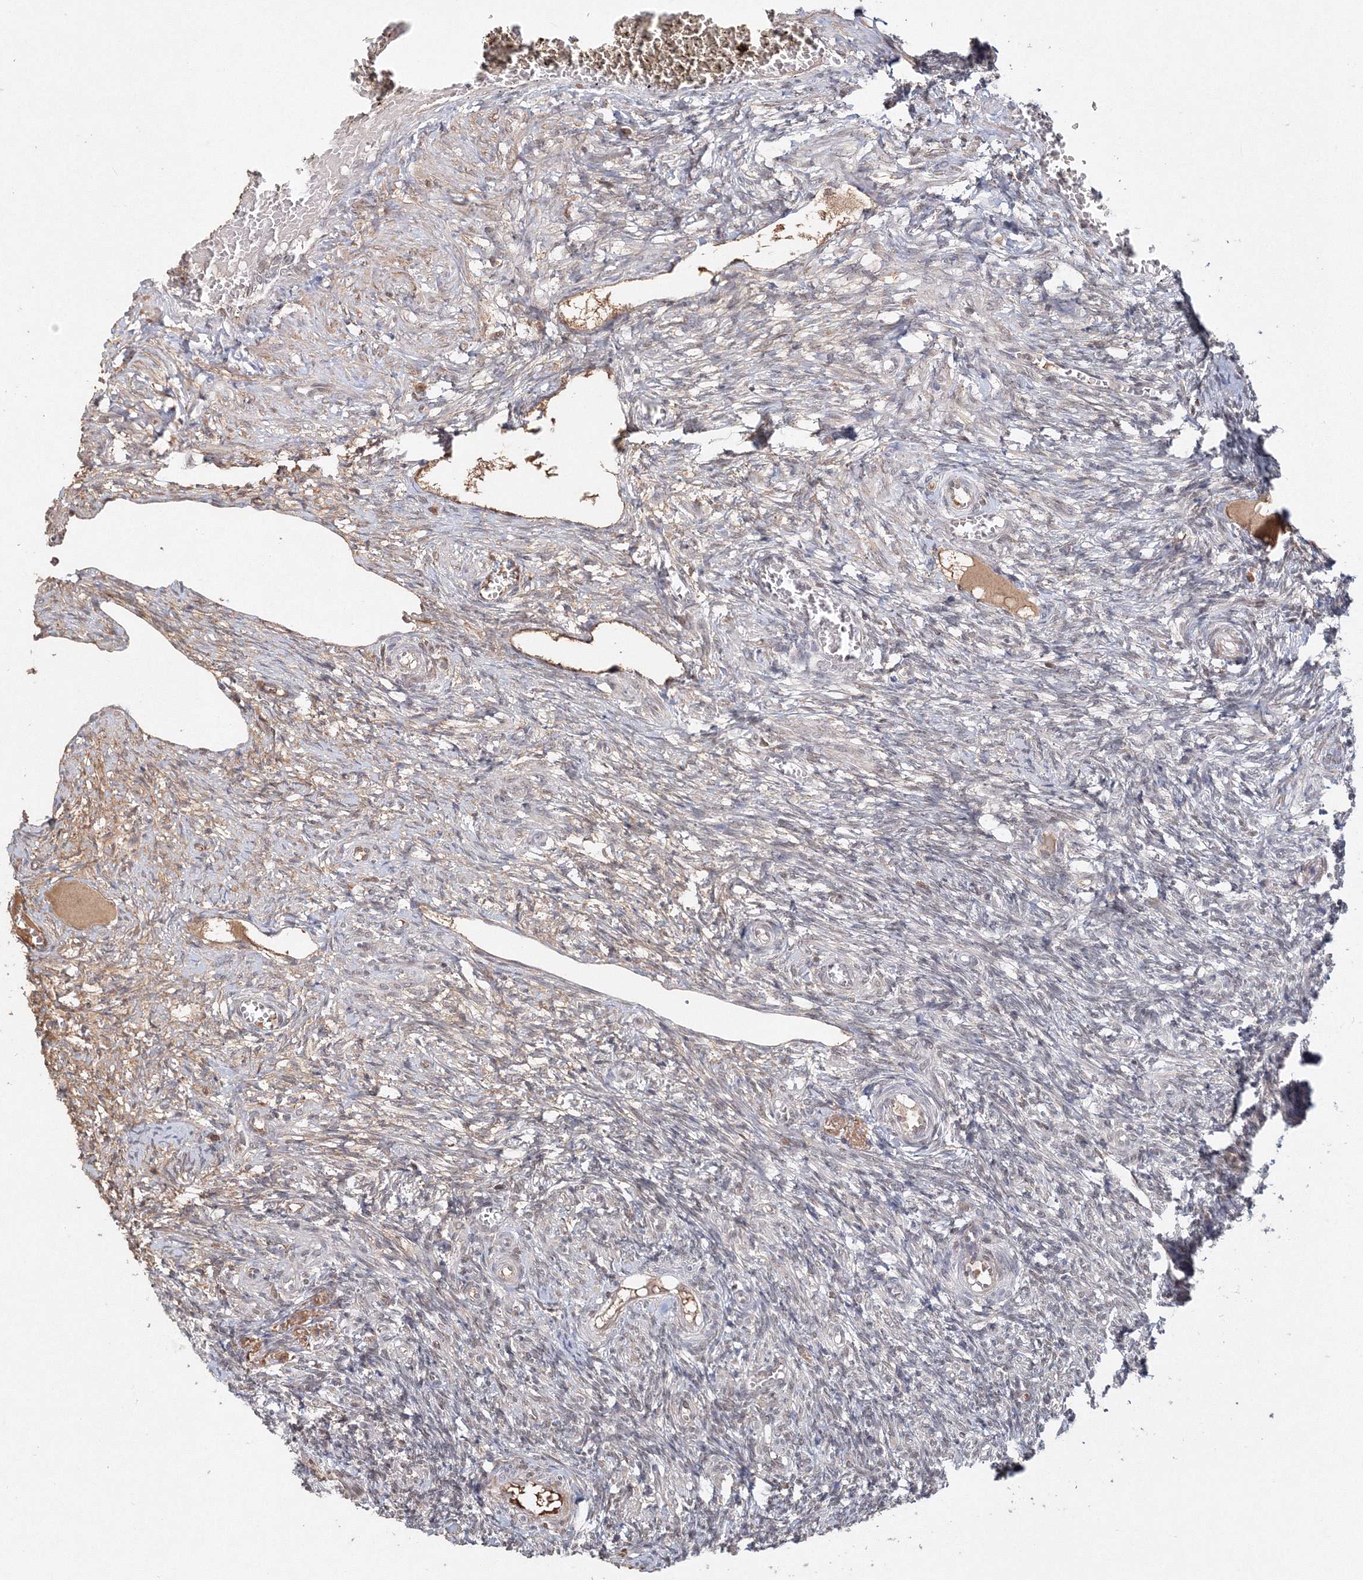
{"staining": {"intensity": "negative", "quantity": "none", "location": "none"}, "tissue": "ovary", "cell_type": "Ovarian stroma cells", "image_type": "normal", "snomed": [{"axis": "morphology", "description": "Normal tissue, NOS"}, {"axis": "topography", "description": "Ovary"}], "caption": "Protein analysis of normal ovary reveals no significant expression in ovarian stroma cells.", "gene": "IWS1", "patient": {"sex": "female", "age": 27}}